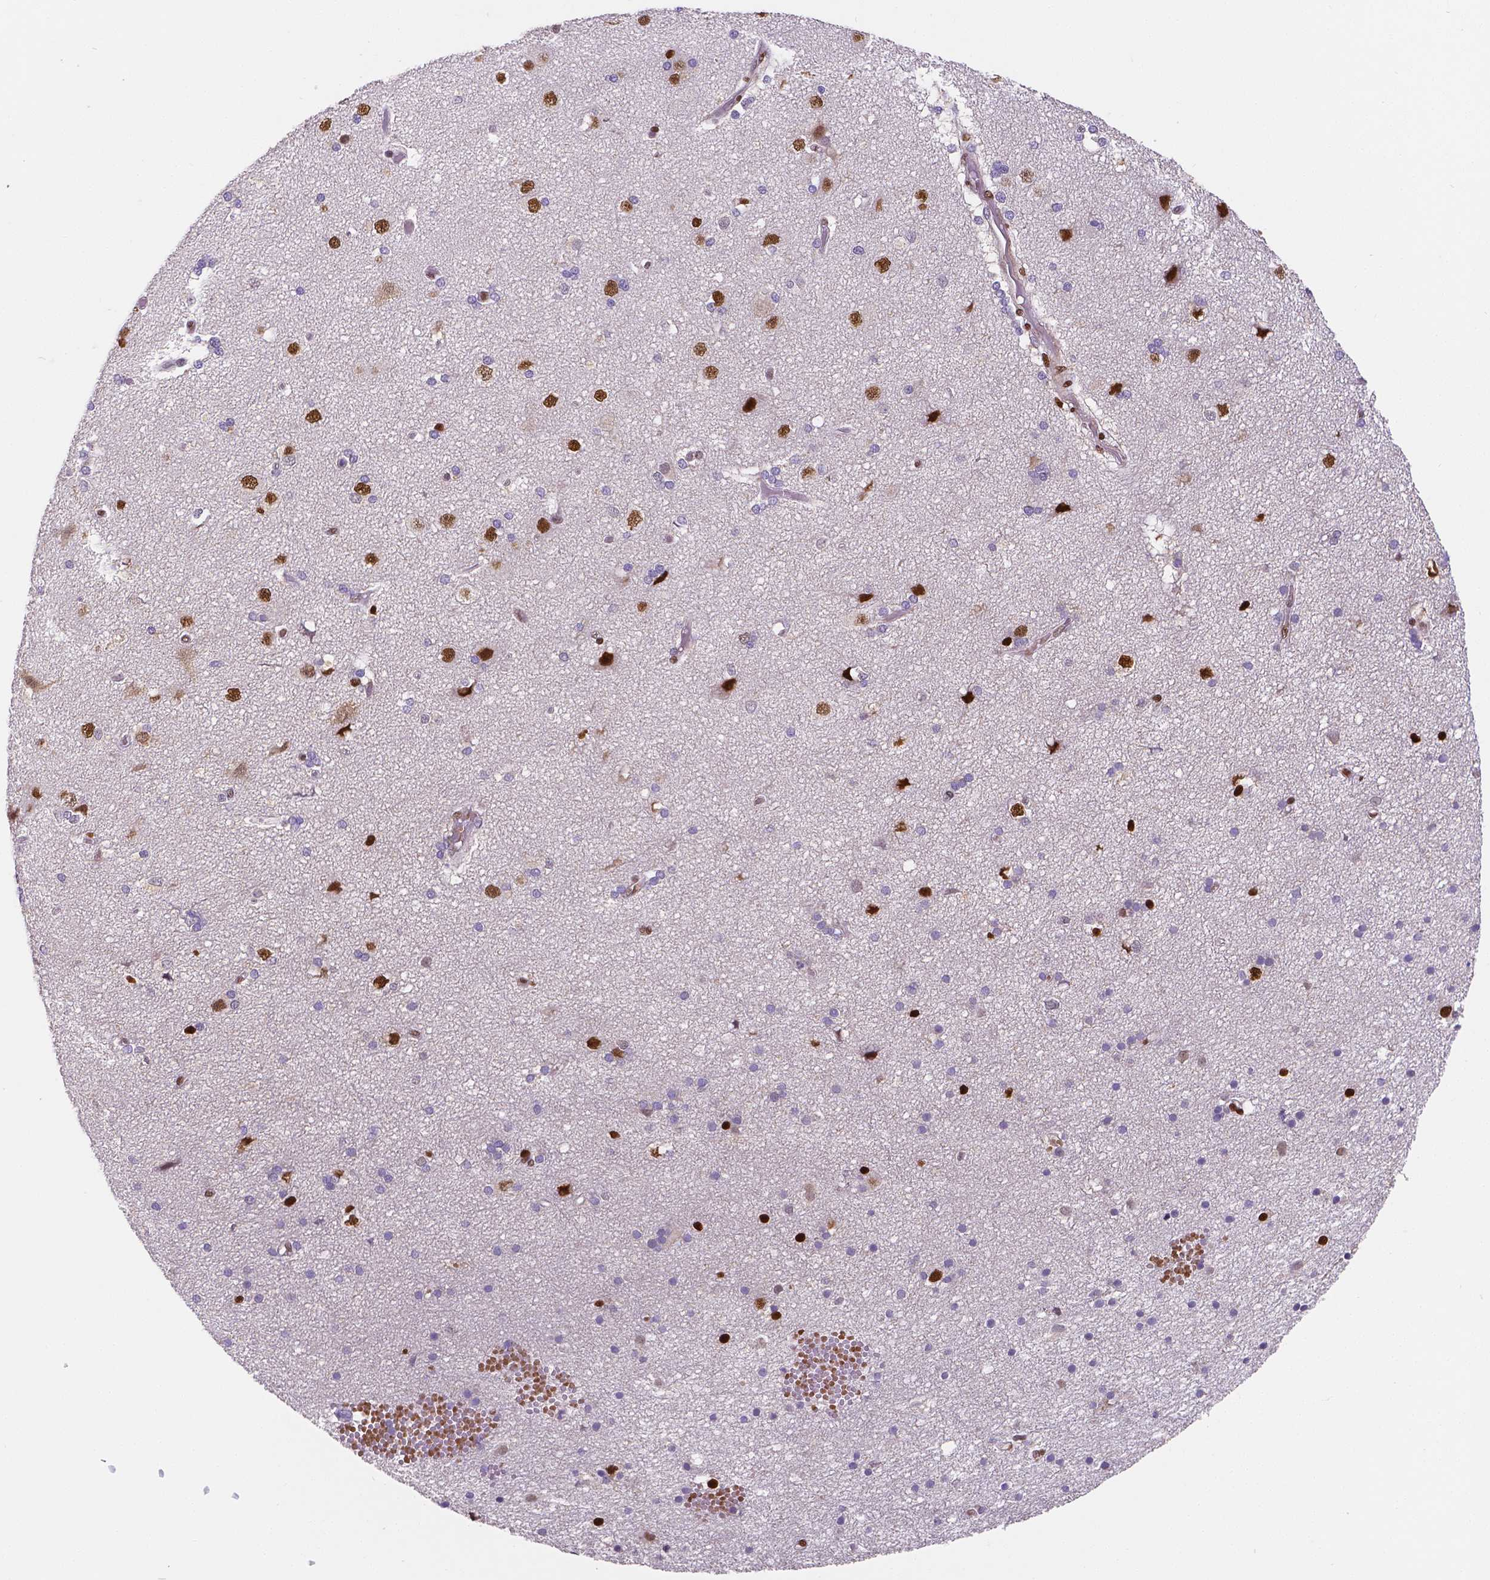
{"staining": {"intensity": "negative", "quantity": "none", "location": "none"}, "tissue": "cerebral cortex", "cell_type": "Endothelial cells", "image_type": "normal", "snomed": [{"axis": "morphology", "description": "Normal tissue, NOS"}, {"axis": "morphology", "description": "Glioma, malignant, High grade"}, {"axis": "topography", "description": "Cerebral cortex"}], "caption": "High magnification brightfield microscopy of benign cerebral cortex stained with DAB (3,3'-diaminobenzidine) (brown) and counterstained with hematoxylin (blue): endothelial cells show no significant expression. (DAB IHC, high magnification).", "gene": "MEF2C", "patient": {"sex": "male", "age": 71}}